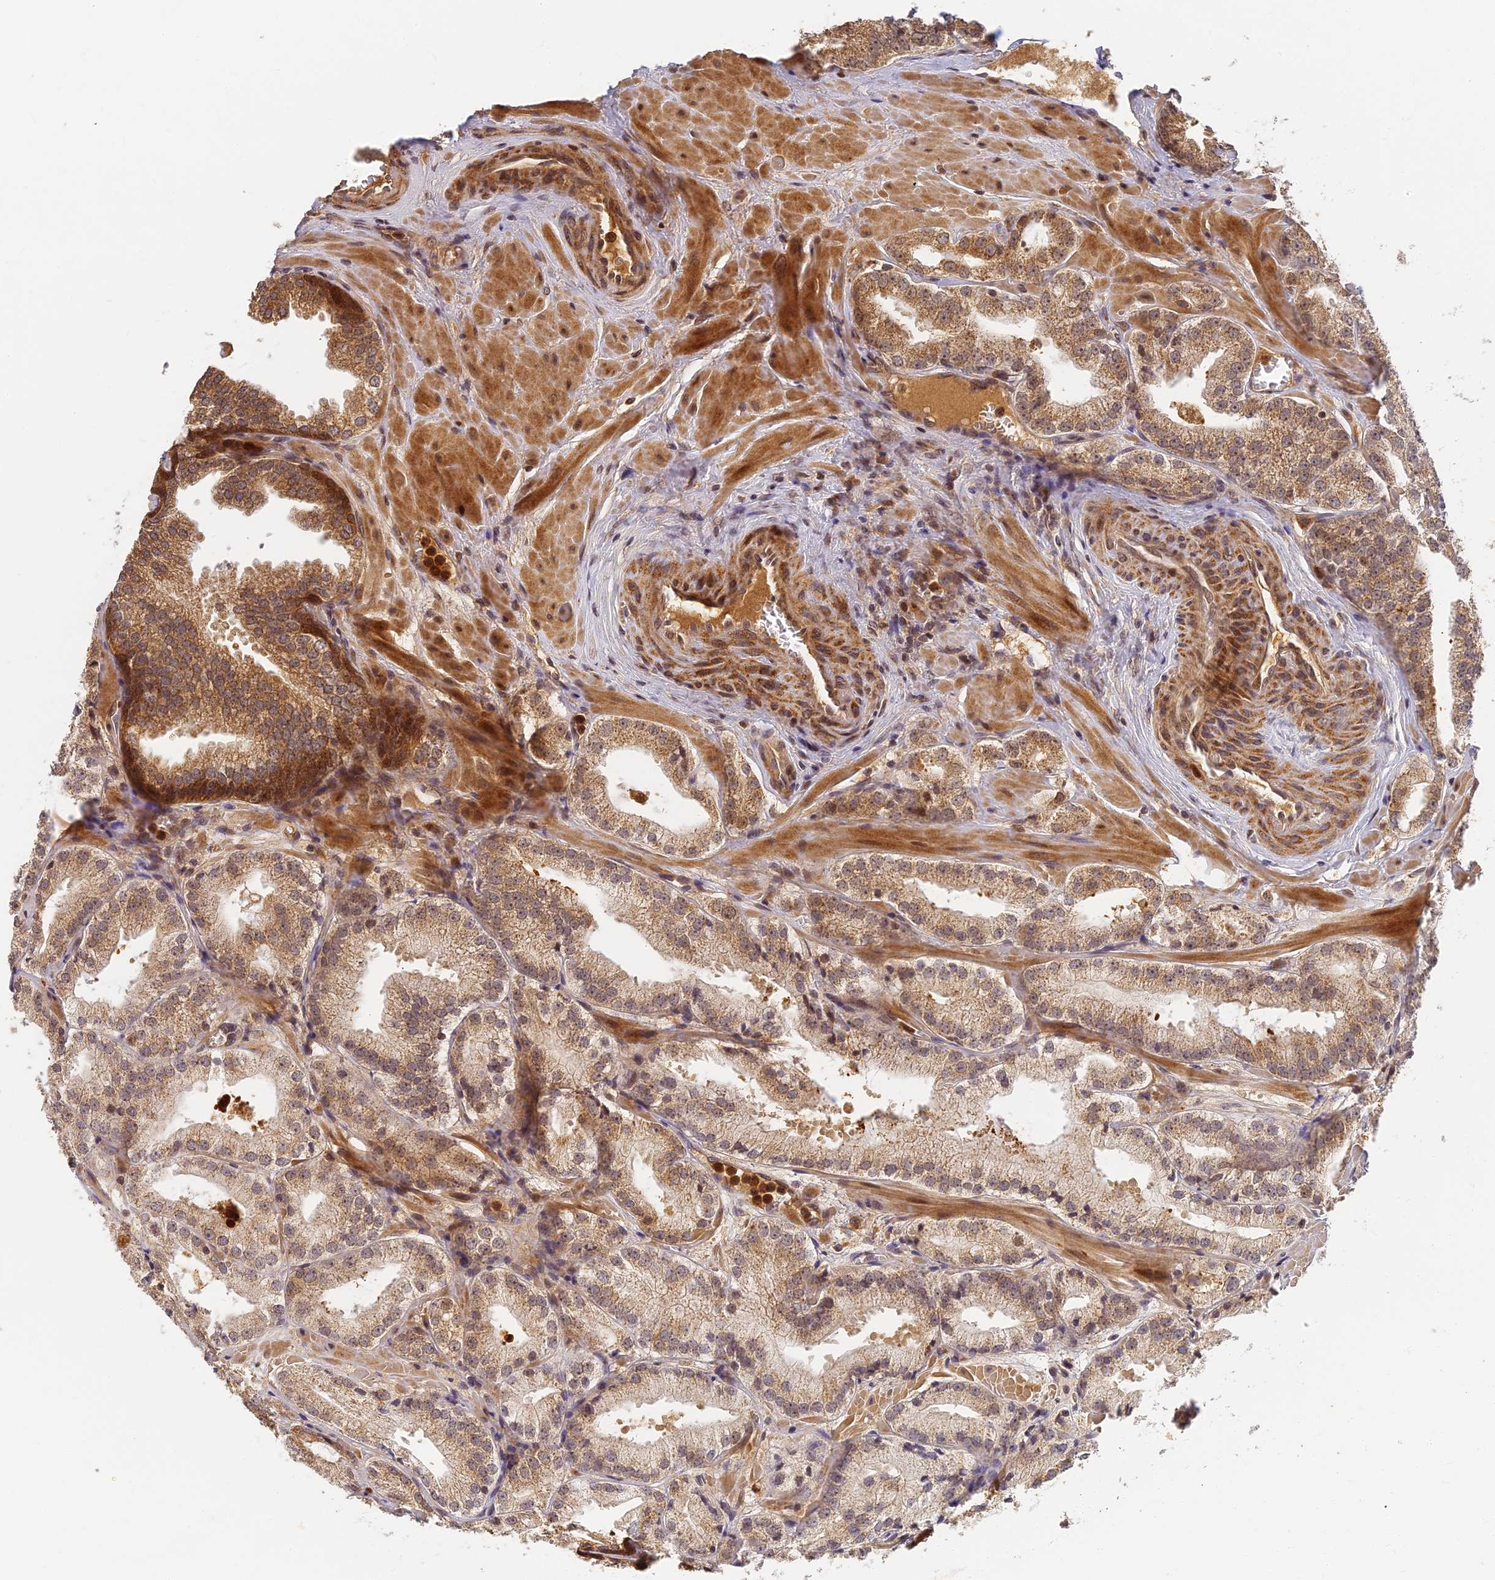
{"staining": {"intensity": "moderate", "quantity": ">75%", "location": "cytoplasmic/membranous"}, "tissue": "prostate cancer", "cell_type": "Tumor cells", "image_type": "cancer", "snomed": [{"axis": "morphology", "description": "Adenocarcinoma, Low grade"}, {"axis": "topography", "description": "Prostate"}], "caption": "Immunohistochemical staining of low-grade adenocarcinoma (prostate) shows medium levels of moderate cytoplasmic/membranous staining in approximately >75% of tumor cells.", "gene": "RGL3", "patient": {"sex": "male", "age": 60}}